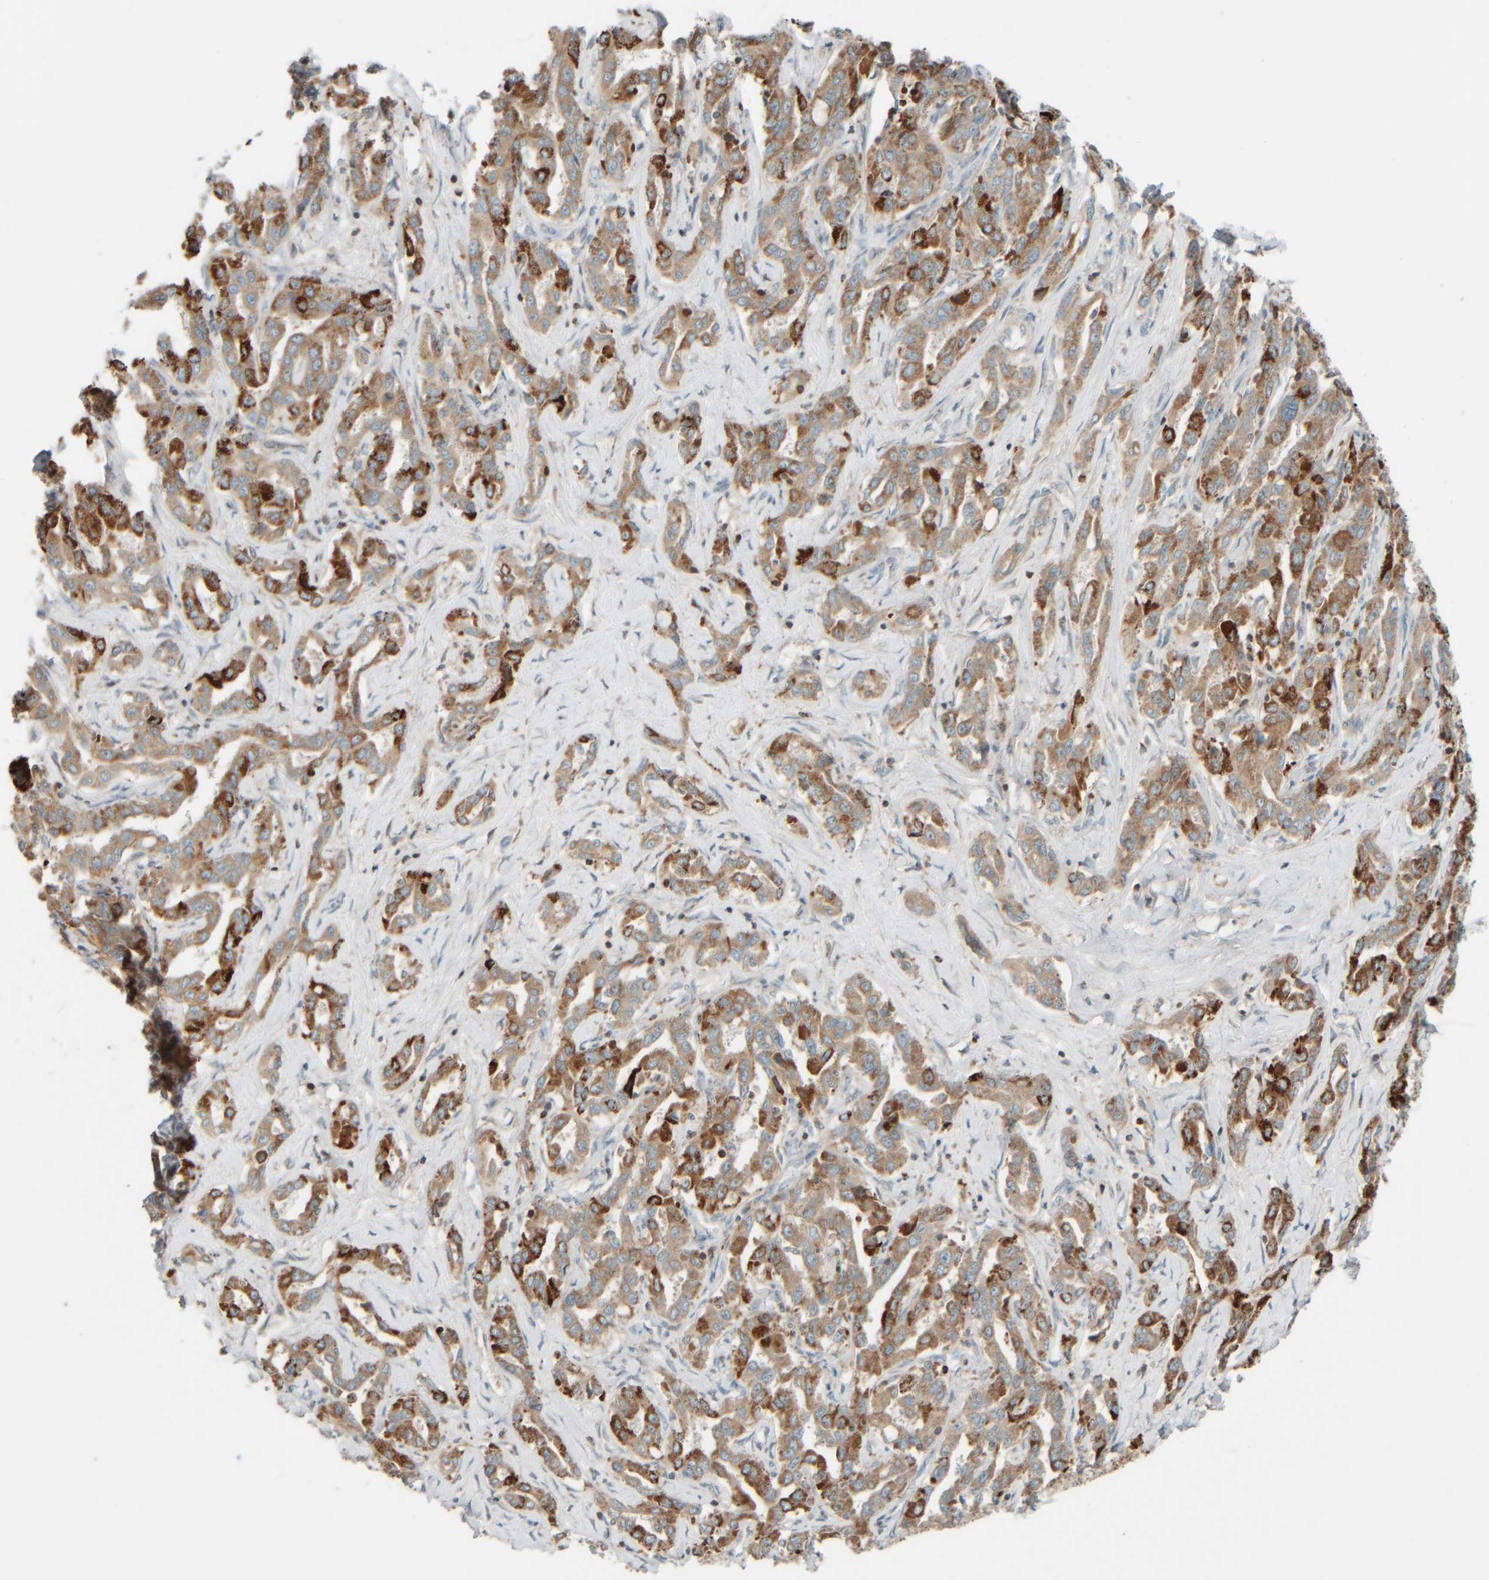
{"staining": {"intensity": "strong", "quantity": ">75%", "location": "cytoplasmic/membranous"}, "tissue": "liver cancer", "cell_type": "Tumor cells", "image_type": "cancer", "snomed": [{"axis": "morphology", "description": "Cholangiocarcinoma"}, {"axis": "topography", "description": "Liver"}], "caption": "DAB (3,3'-diaminobenzidine) immunohistochemical staining of liver cancer demonstrates strong cytoplasmic/membranous protein staining in approximately >75% of tumor cells.", "gene": "SPAG5", "patient": {"sex": "male", "age": 59}}